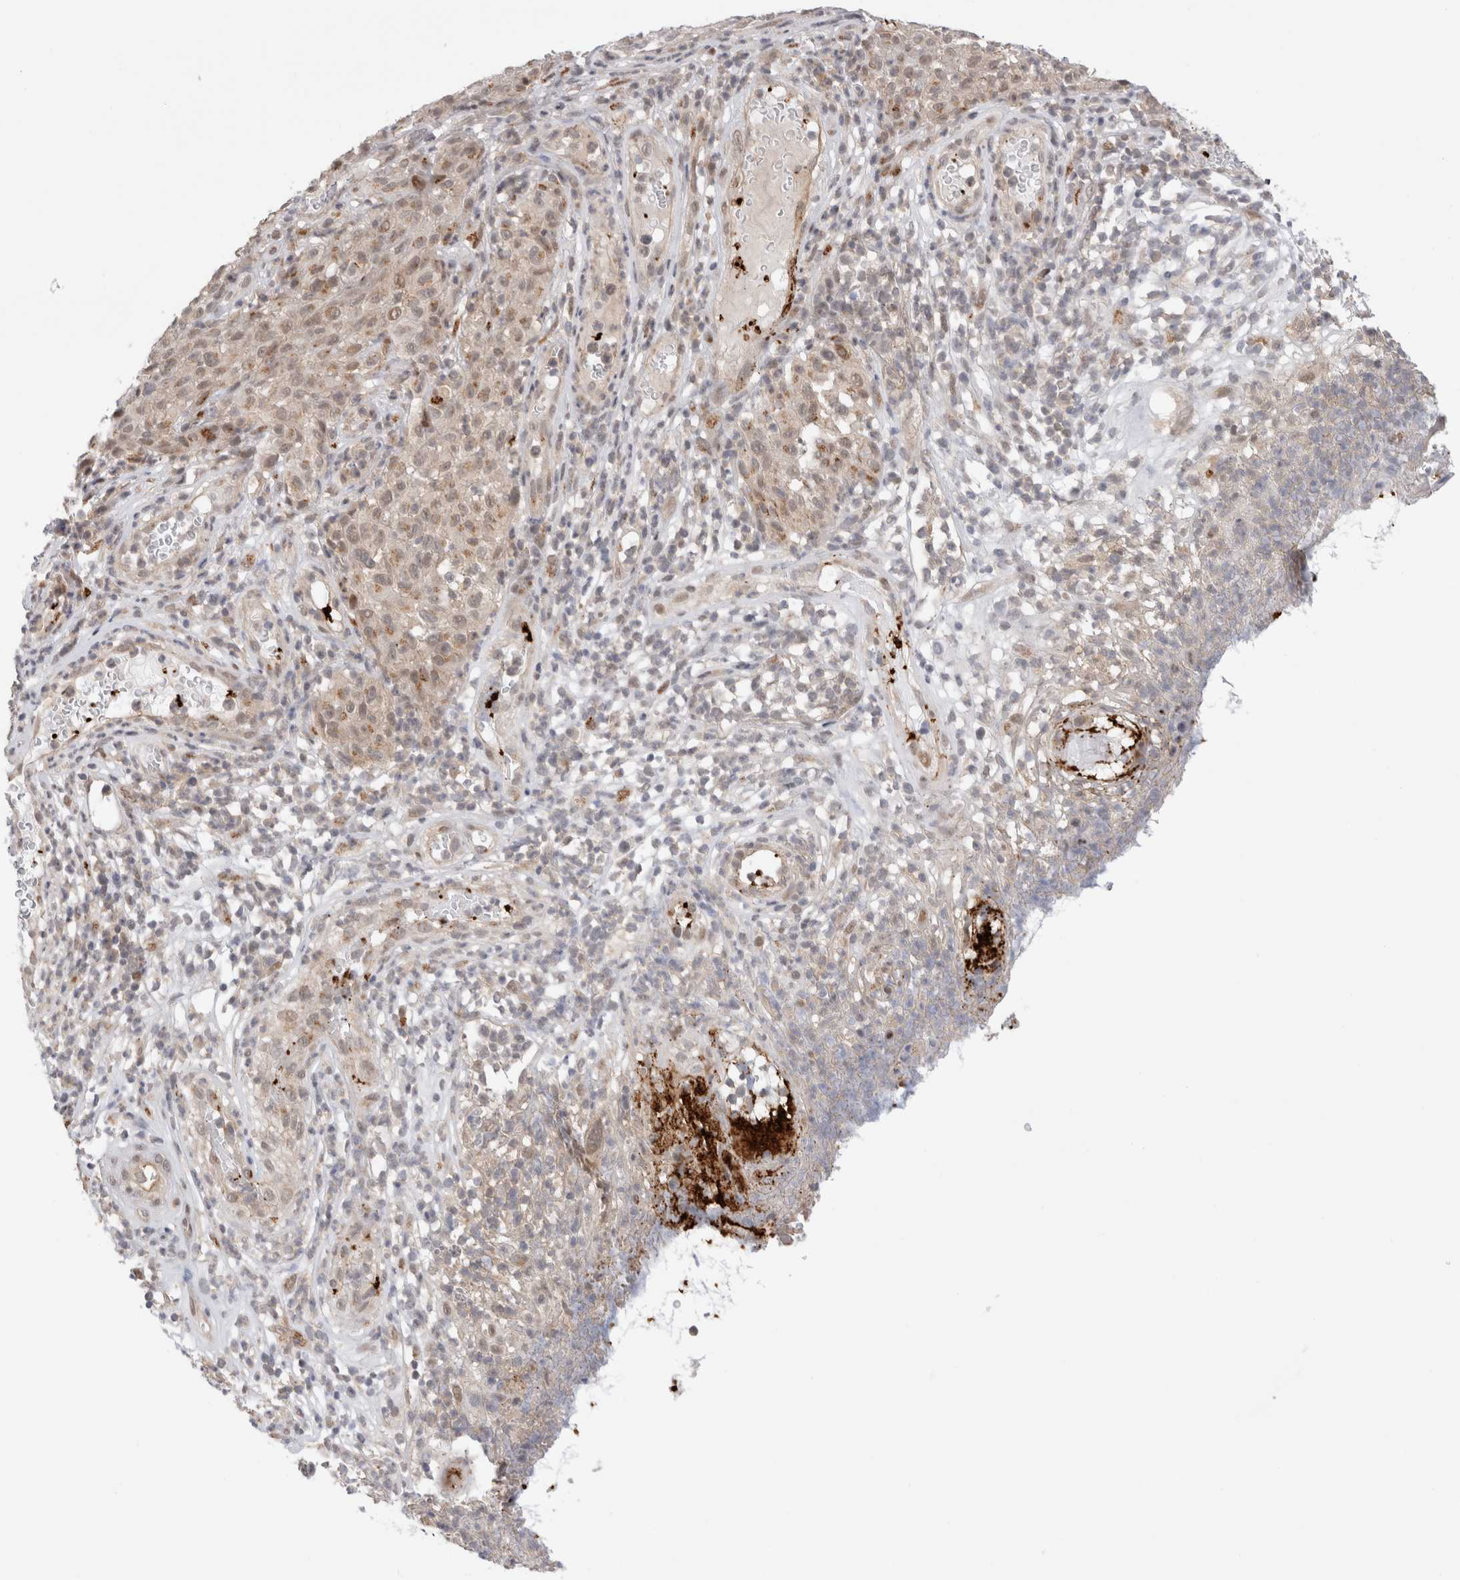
{"staining": {"intensity": "weak", "quantity": "<25%", "location": "cytoplasmic/membranous"}, "tissue": "melanoma", "cell_type": "Tumor cells", "image_type": "cancer", "snomed": [{"axis": "morphology", "description": "Malignant melanoma, NOS"}, {"axis": "topography", "description": "Skin"}], "caption": "A photomicrograph of human melanoma is negative for staining in tumor cells.", "gene": "VPS28", "patient": {"sex": "female", "age": 82}}